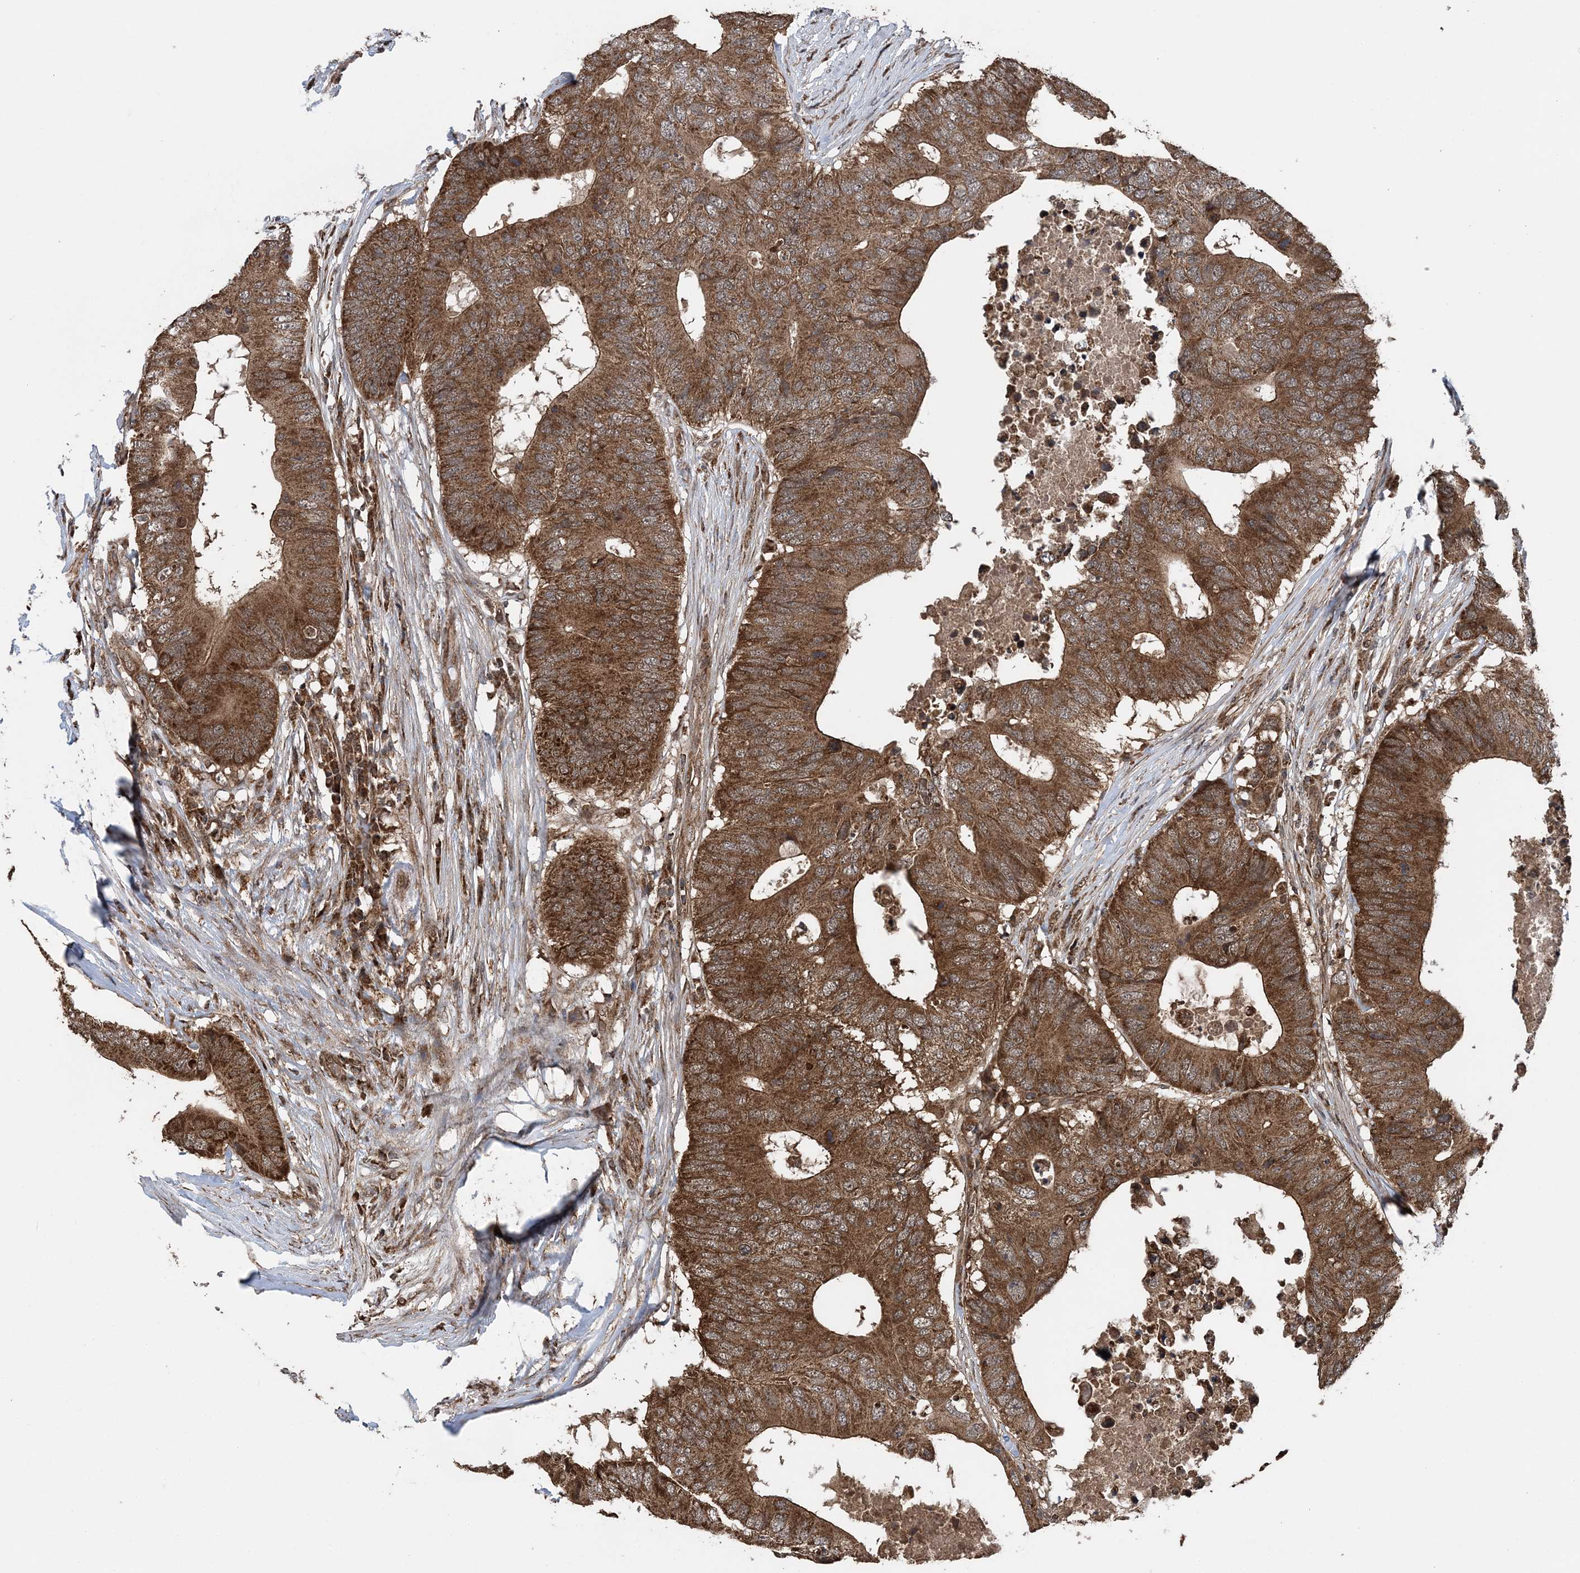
{"staining": {"intensity": "moderate", "quantity": ">75%", "location": "cytoplasmic/membranous"}, "tissue": "colorectal cancer", "cell_type": "Tumor cells", "image_type": "cancer", "snomed": [{"axis": "morphology", "description": "Adenocarcinoma, NOS"}, {"axis": "topography", "description": "Colon"}], "caption": "Colorectal adenocarcinoma stained with immunohistochemistry (IHC) exhibits moderate cytoplasmic/membranous expression in about >75% of tumor cells.", "gene": "PCBP1", "patient": {"sex": "male", "age": 71}}